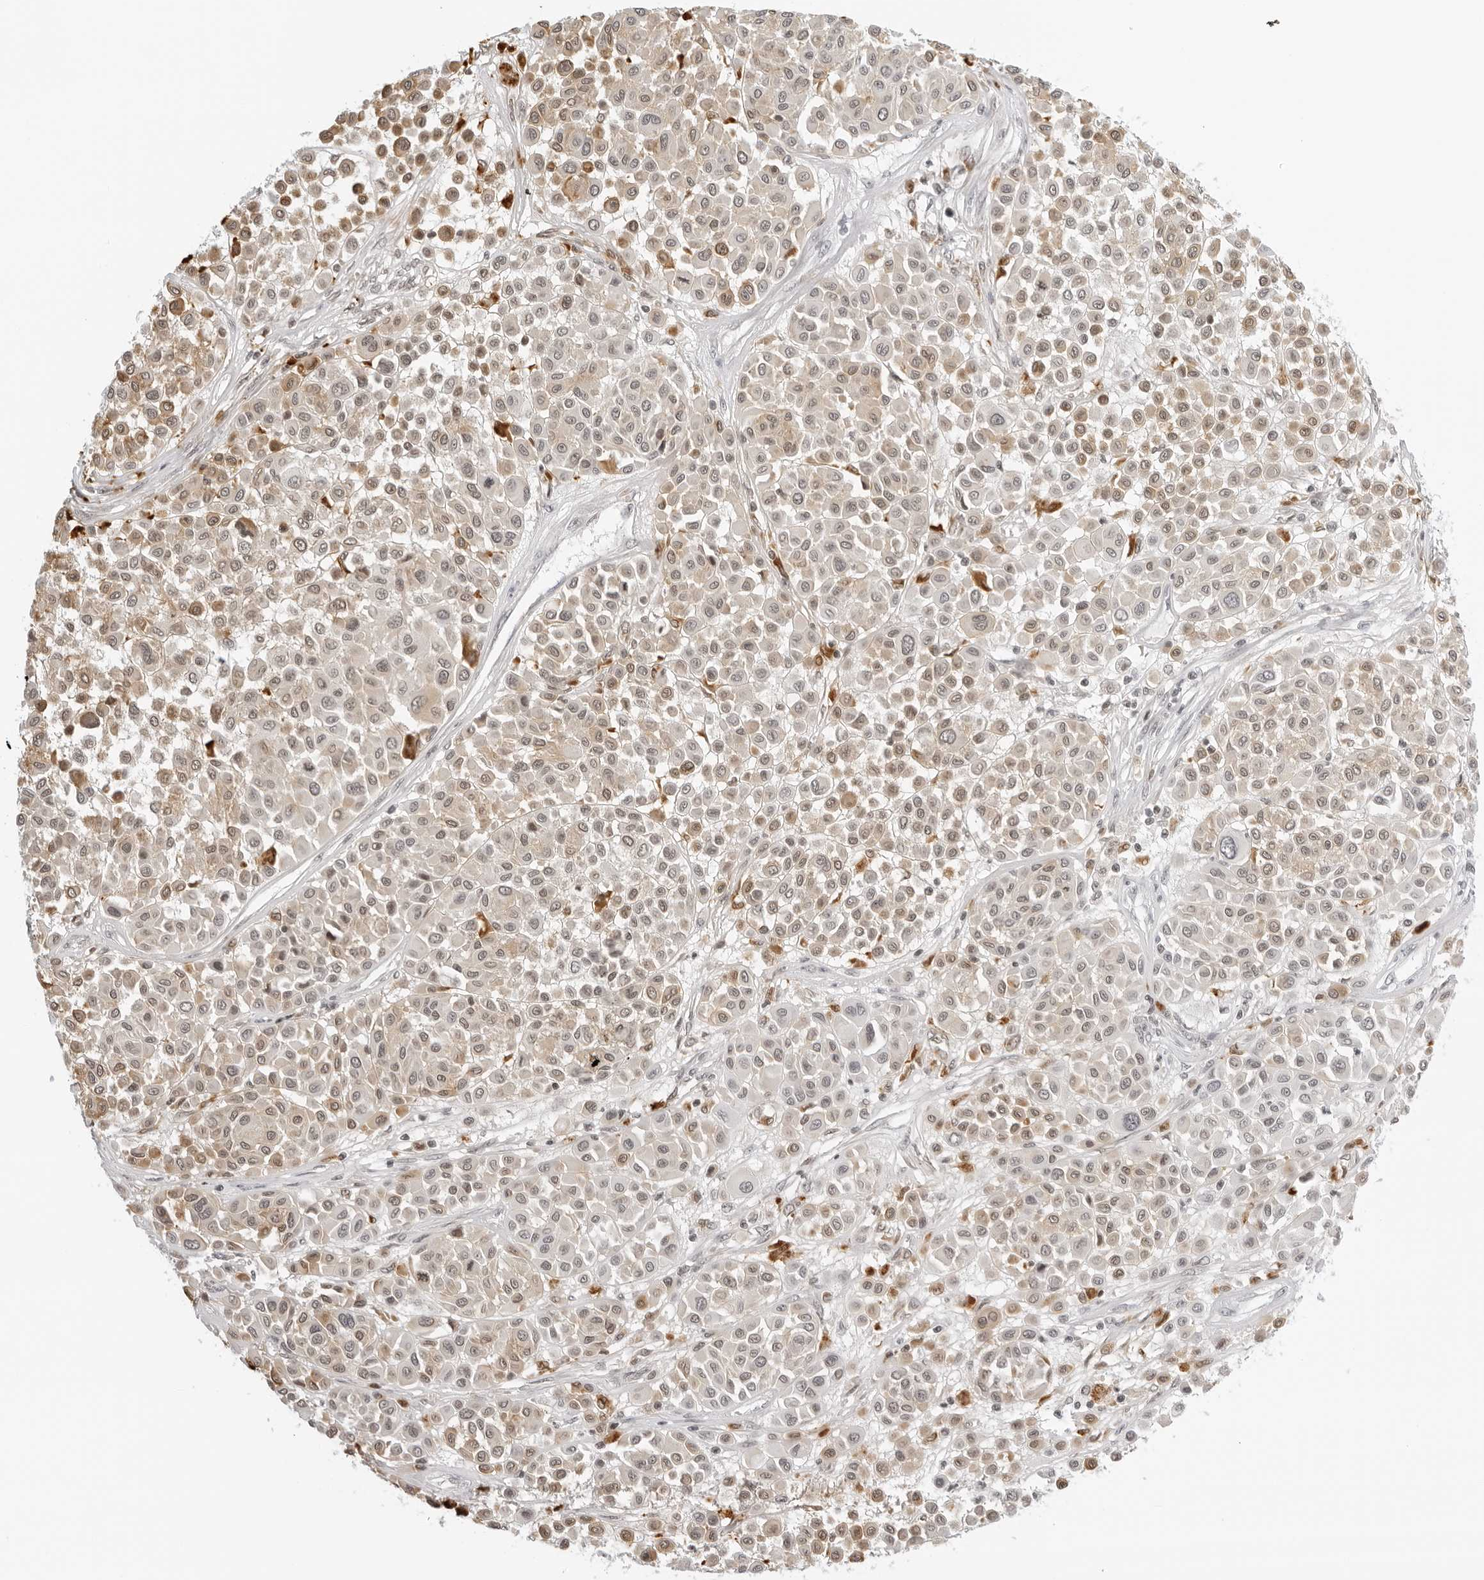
{"staining": {"intensity": "weak", "quantity": ">75%", "location": "nuclear"}, "tissue": "melanoma", "cell_type": "Tumor cells", "image_type": "cancer", "snomed": [{"axis": "morphology", "description": "Malignant melanoma, Metastatic site"}, {"axis": "topography", "description": "Soft tissue"}], "caption": "DAB immunohistochemical staining of melanoma shows weak nuclear protein positivity in approximately >75% of tumor cells.", "gene": "MSH6", "patient": {"sex": "male", "age": 41}}